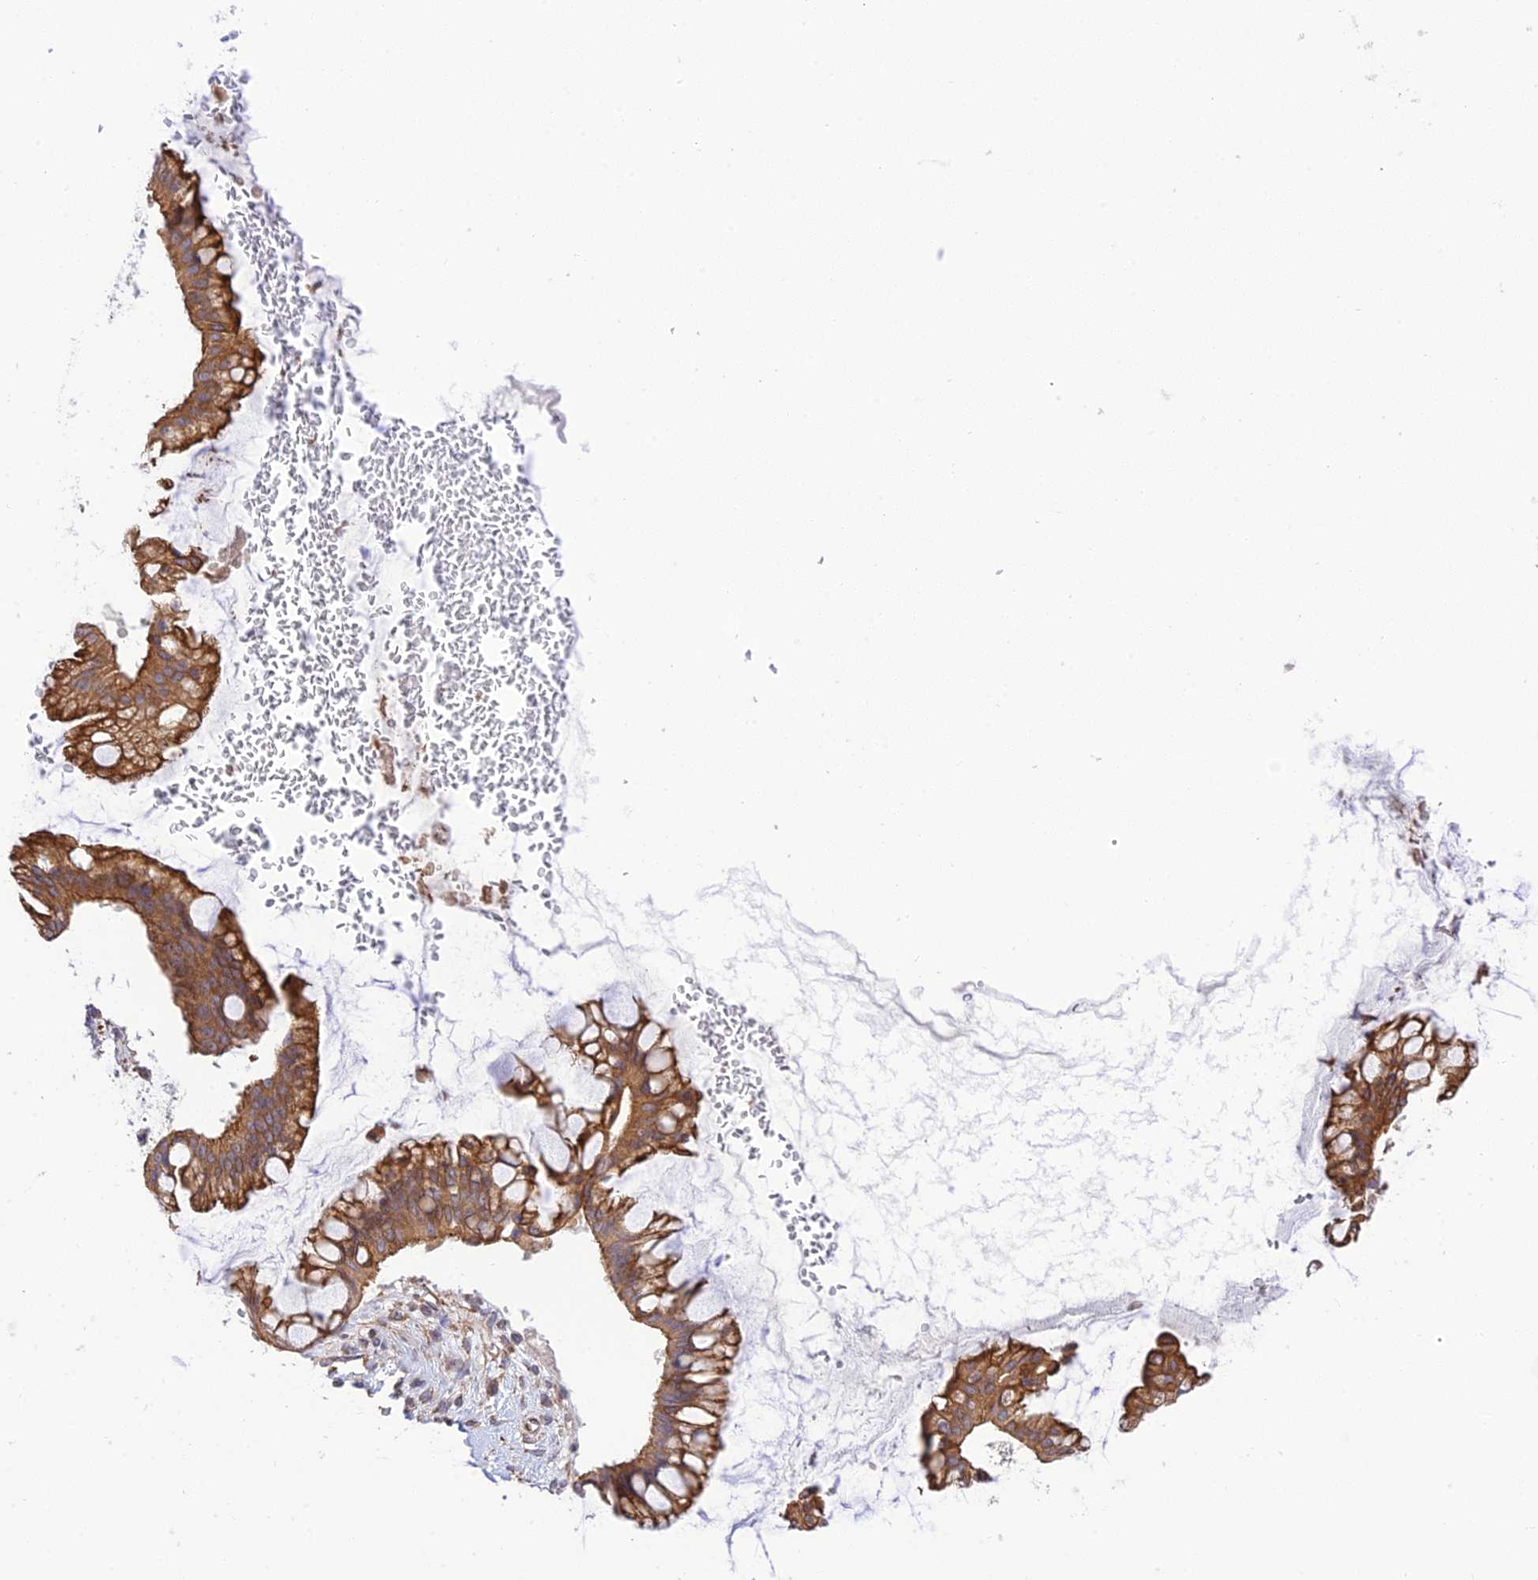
{"staining": {"intensity": "moderate", "quantity": ">75%", "location": "cytoplasmic/membranous"}, "tissue": "ovarian cancer", "cell_type": "Tumor cells", "image_type": "cancer", "snomed": [{"axis": "morphology", "description": "Cystadenocarcinoma, mucinous, NOS"}, {"axis": "topography", "description": "Ovary"}], "caption": "Protein staining by immunohistochemistry exhibits moderate cytoplasmic/membranous staining in about >75% of tumor cells in mucinous cystadenocarcinoma (ovarian).", "gene": "EXOC3L4", "patient": {"sex": "female", "age": 73}}